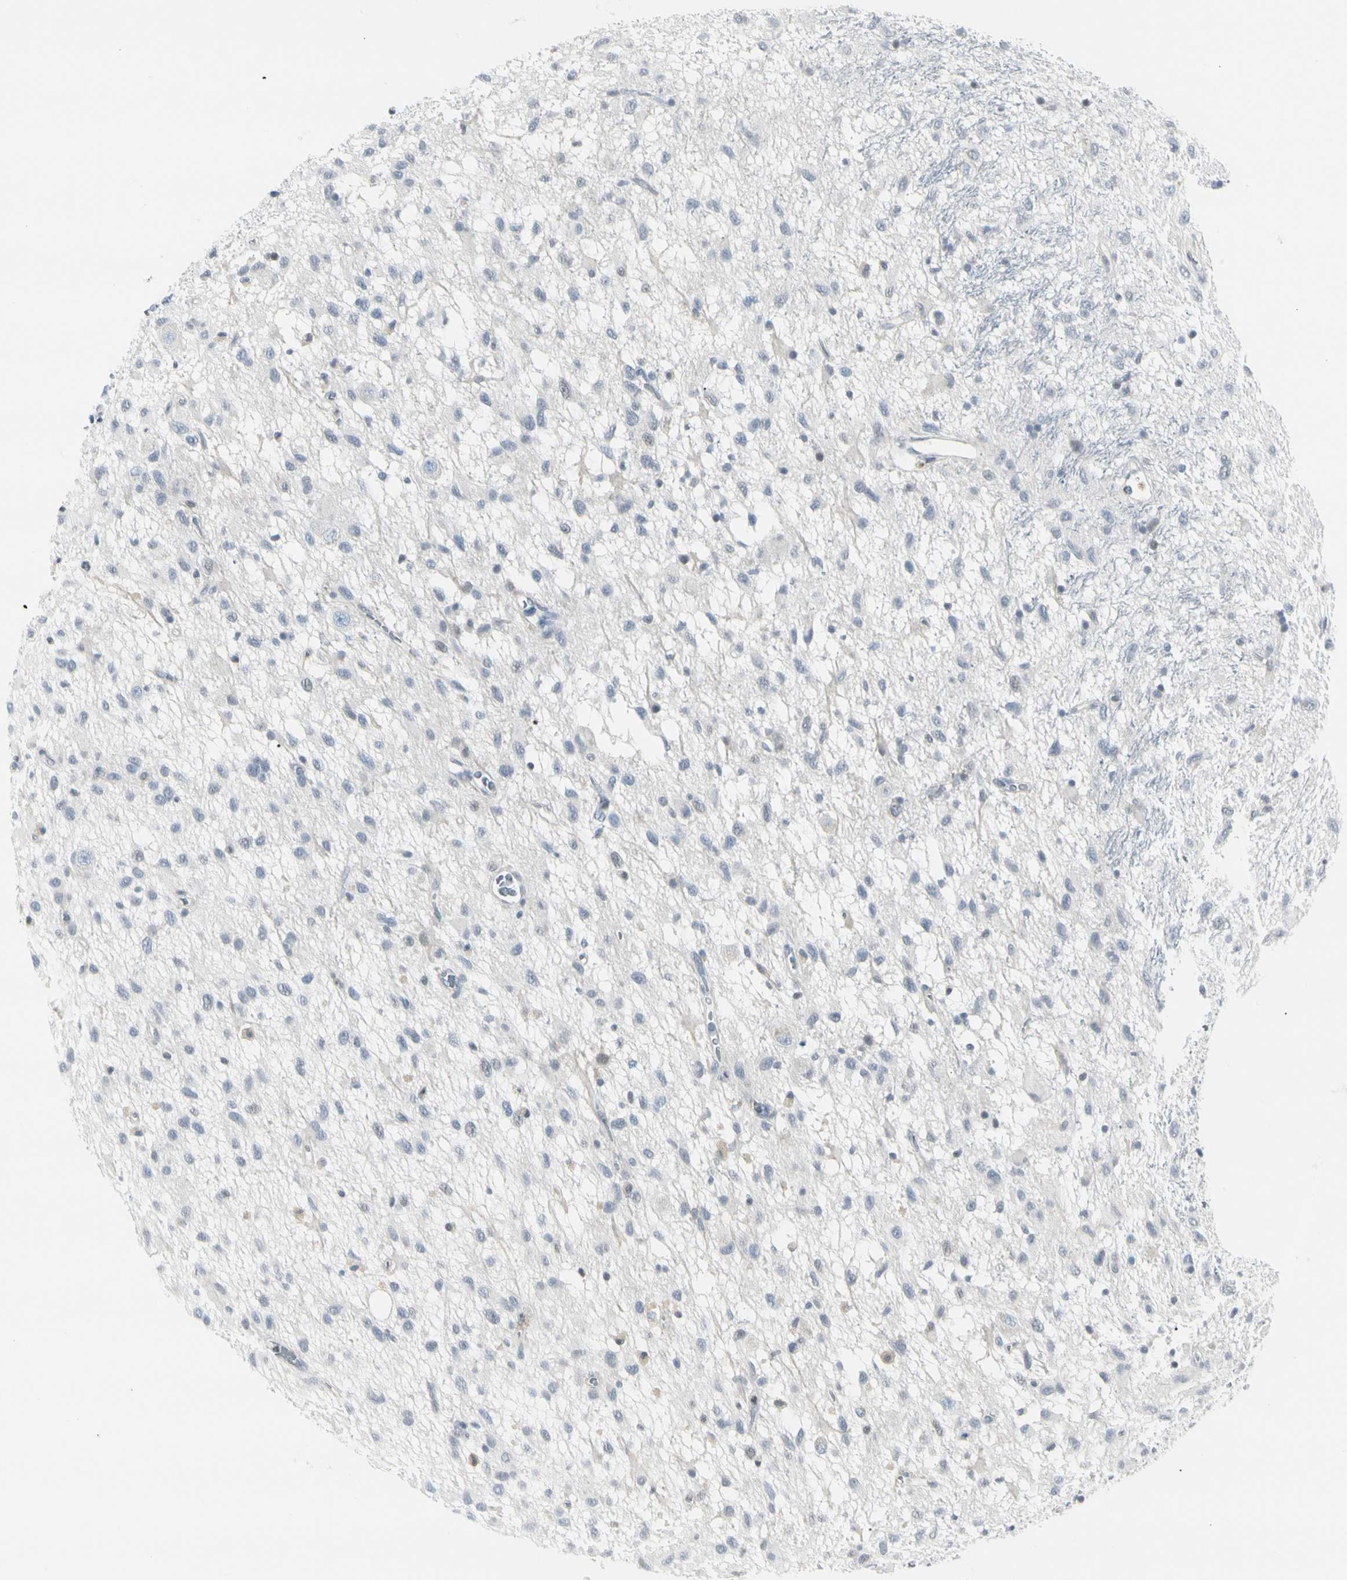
{"staining": {"intensity": "negative", "quantity": "none", "location": "none"}, "tissue": "glioma", "cell_type": "Tumor cells", "image_type": "cancer", "snomed": [{"axis": "morphology", "description": "Glioma, malignant, Low grade"}, {"axis": "topography", "description": "Brain"}], "caption": "This is an immunohistochemistry photomicrograph of glioma. There is no positivity in tumor cells.", "gene": "ZBTB7B", "patient": {"sex": "male", "age": 77}}